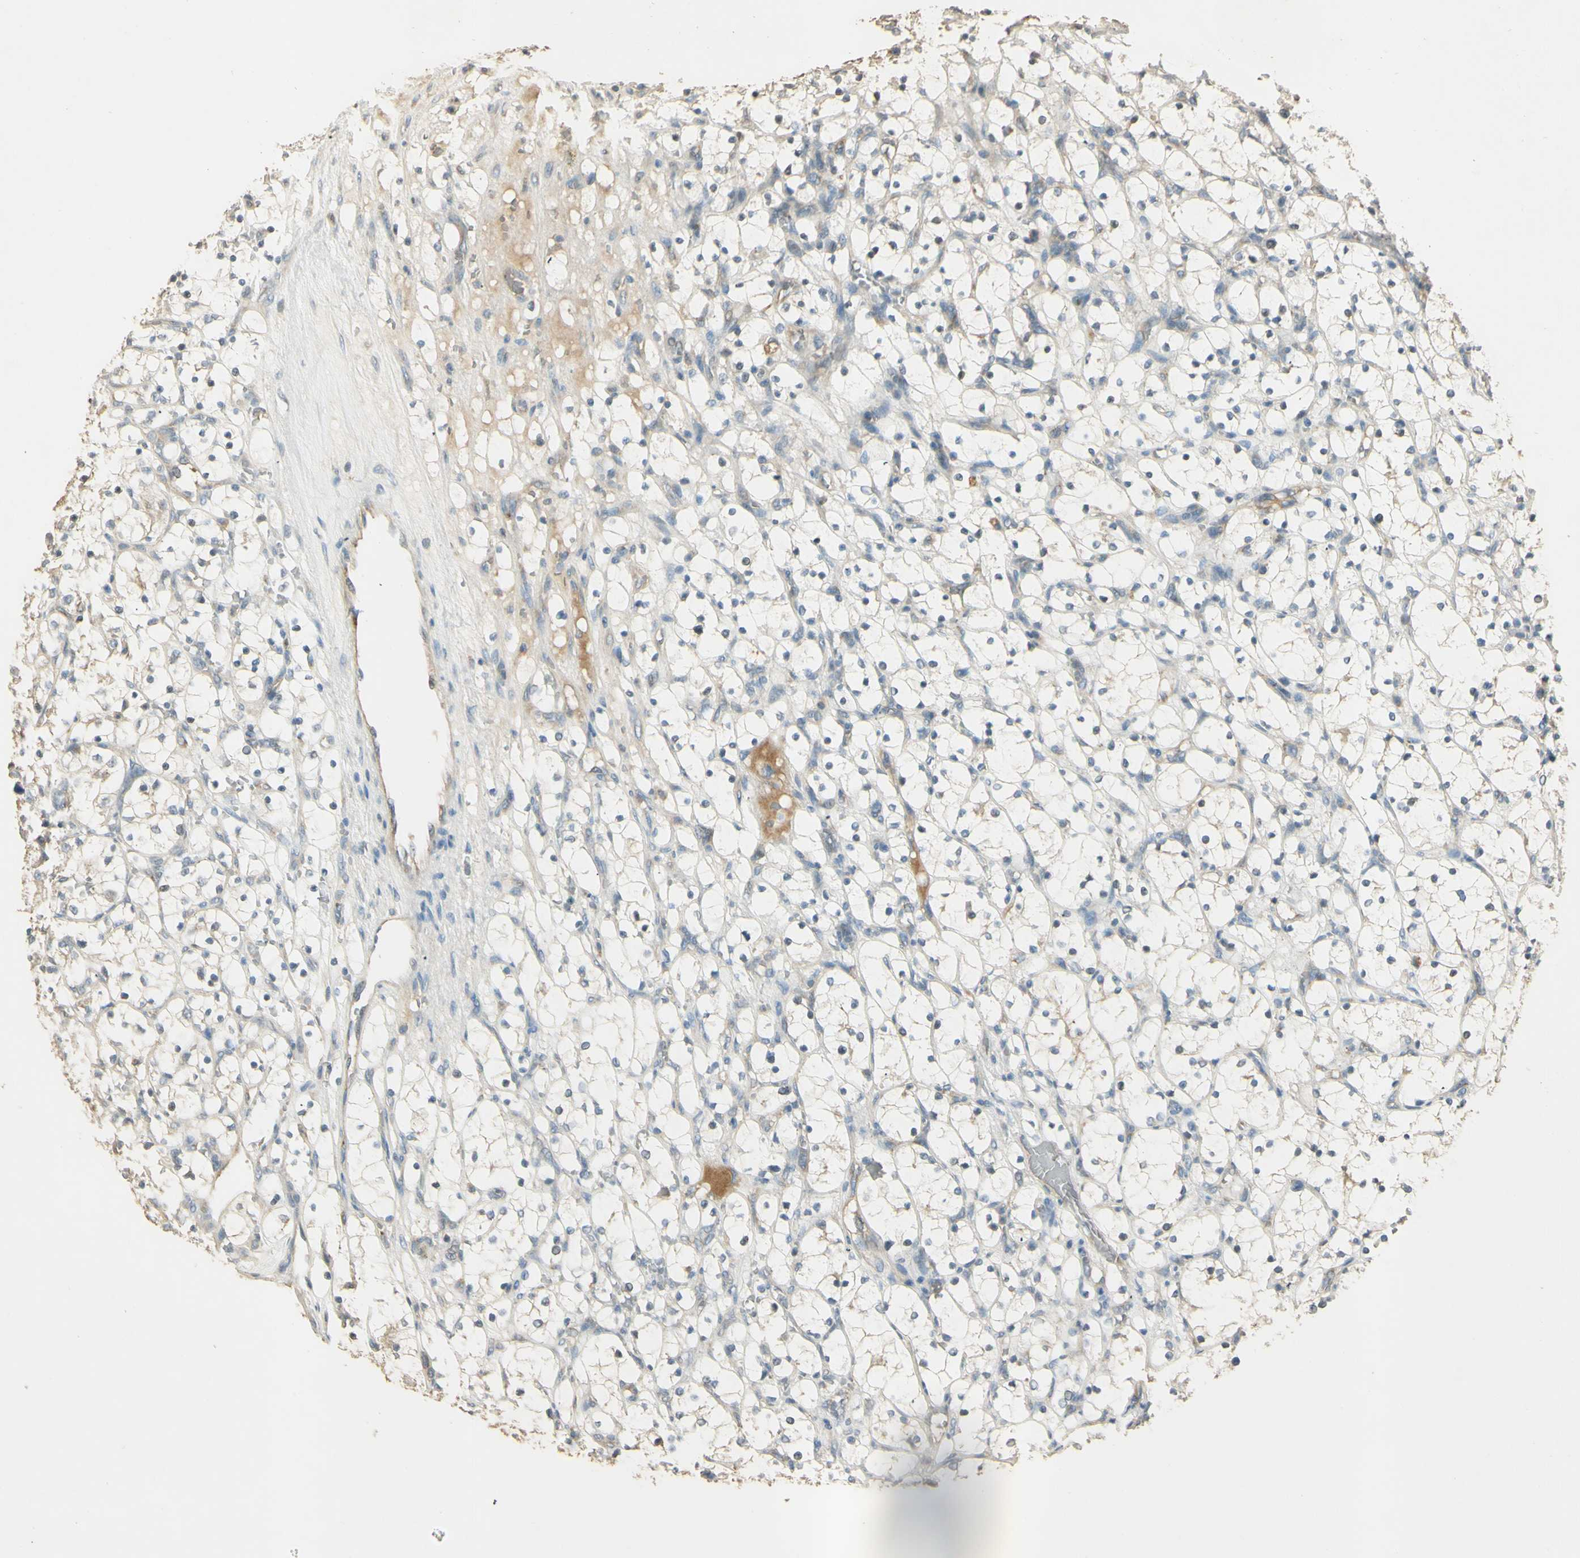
{"staining": {"intensity": "negative", "quantity": "none", "location": "none"}, "tissue": "renal cancer", "cell_type": "Tumor cells", "image_type": "cancer", "snomed": [{"axis": "morphology", "description": "Adenocarcinoma, NOS"}, {"axis": "topography", "description": "Kidney"}], "caption": "Protein analysis of adenocarcinoma (renal) shows no significant expression in tumor cells. Brightfield microscopy of IHC stained with DAB (brown) and hematoxylin (blue), captured at high magnification.", "gene": "UXS1", "patient": {"sex": "female", "age": 69}}